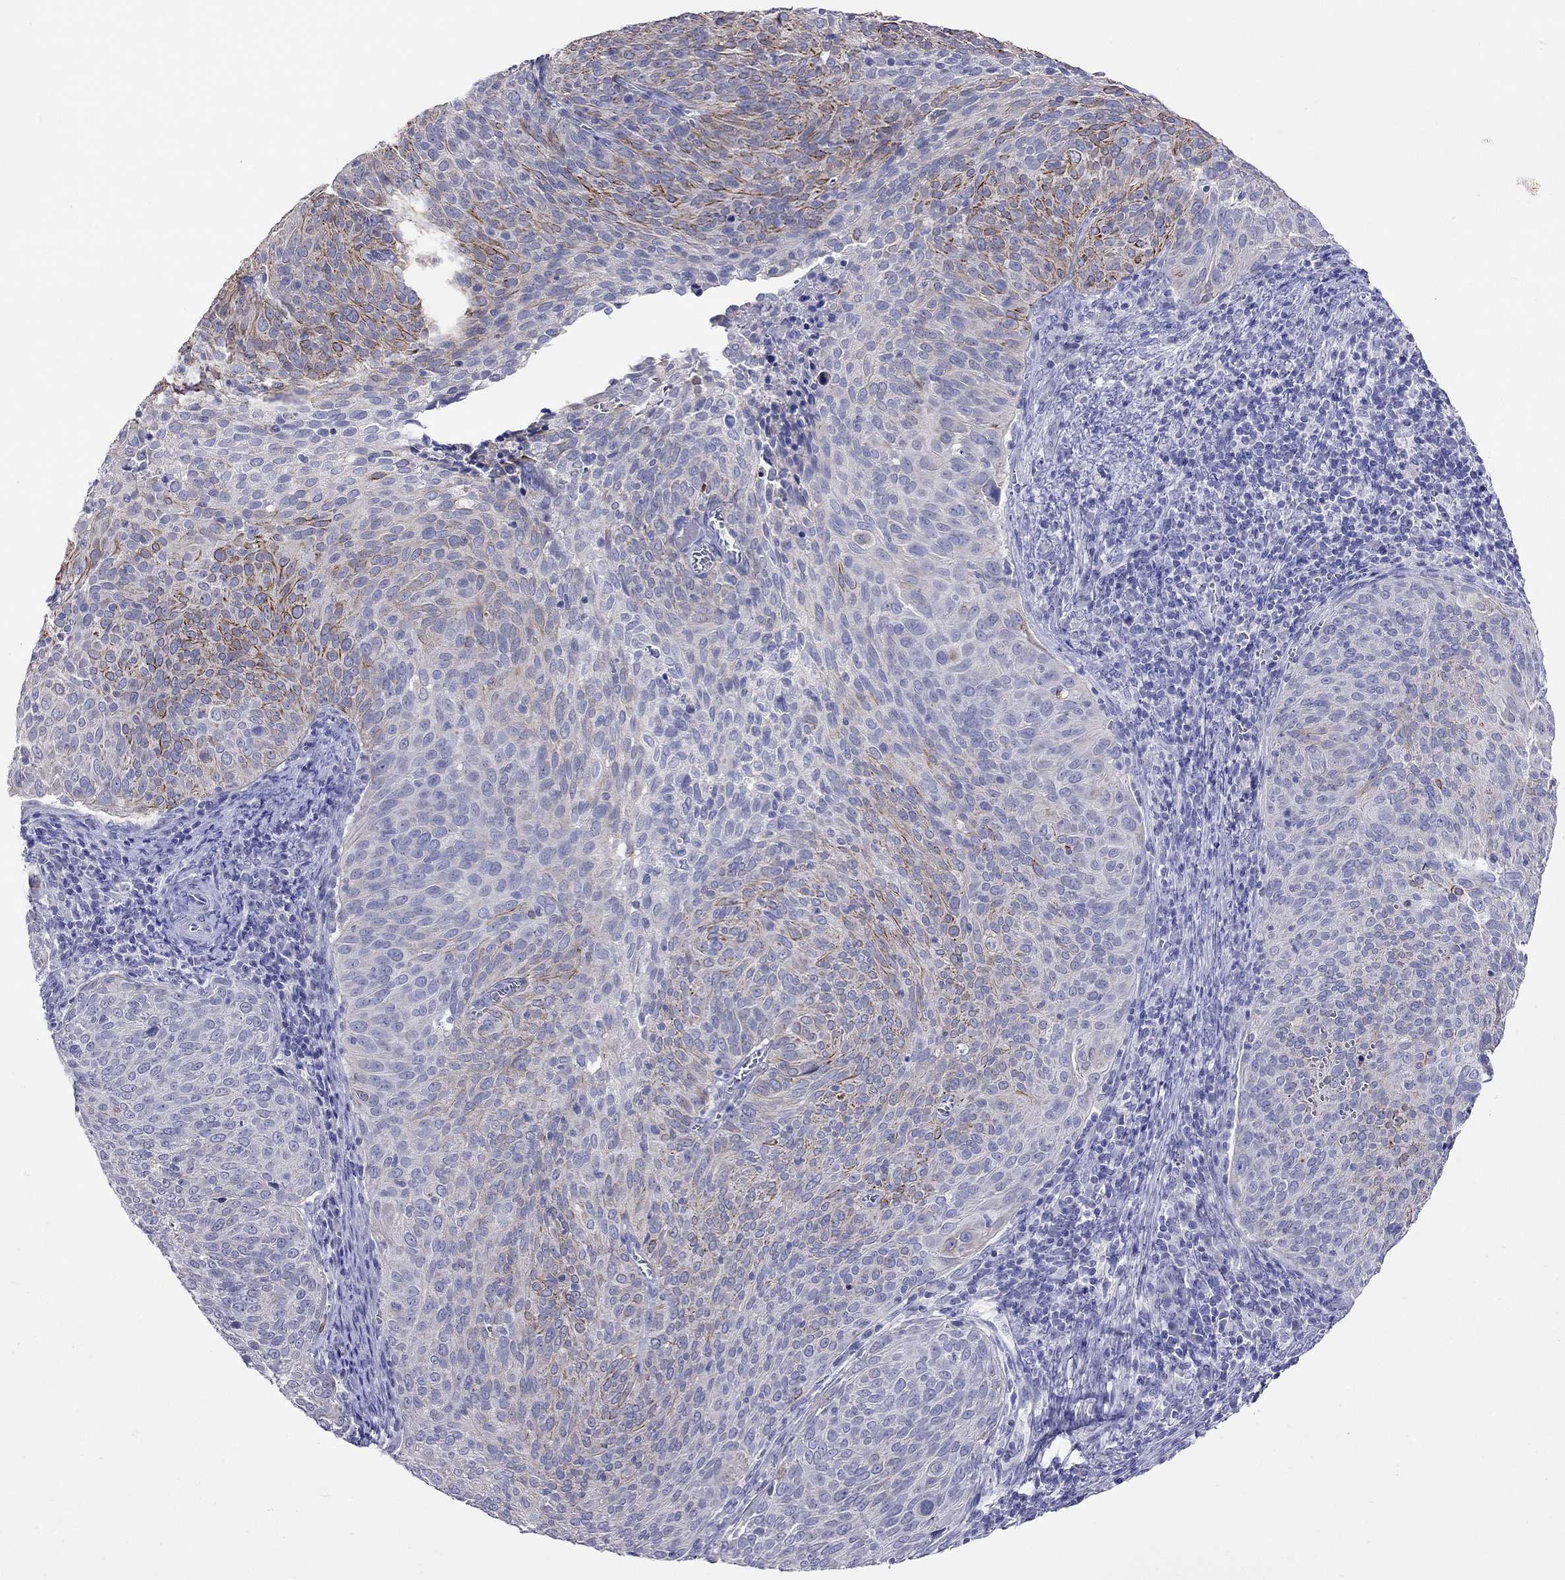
{"staining": {"intensity": "strong", "quantity": "<25%", "location": "cytoplasmic/membranous"}, "tissue": "cervical cancer", "cell_type": "Tumor cells", "image_type": "cancer", "snomed": [{"axis": "morphology", "description": "Squamous cell carcinoma, NOS"}, {"axis": "topography", "description": "Cervix"}], "caption": "Strong cytoplasmic/membranous staining is present in approximately <25% of tumor cells in cervical squamous cell carcinoma.", "gene": "CAPNS2", "patient": {"sex": "female", "age": 39}}